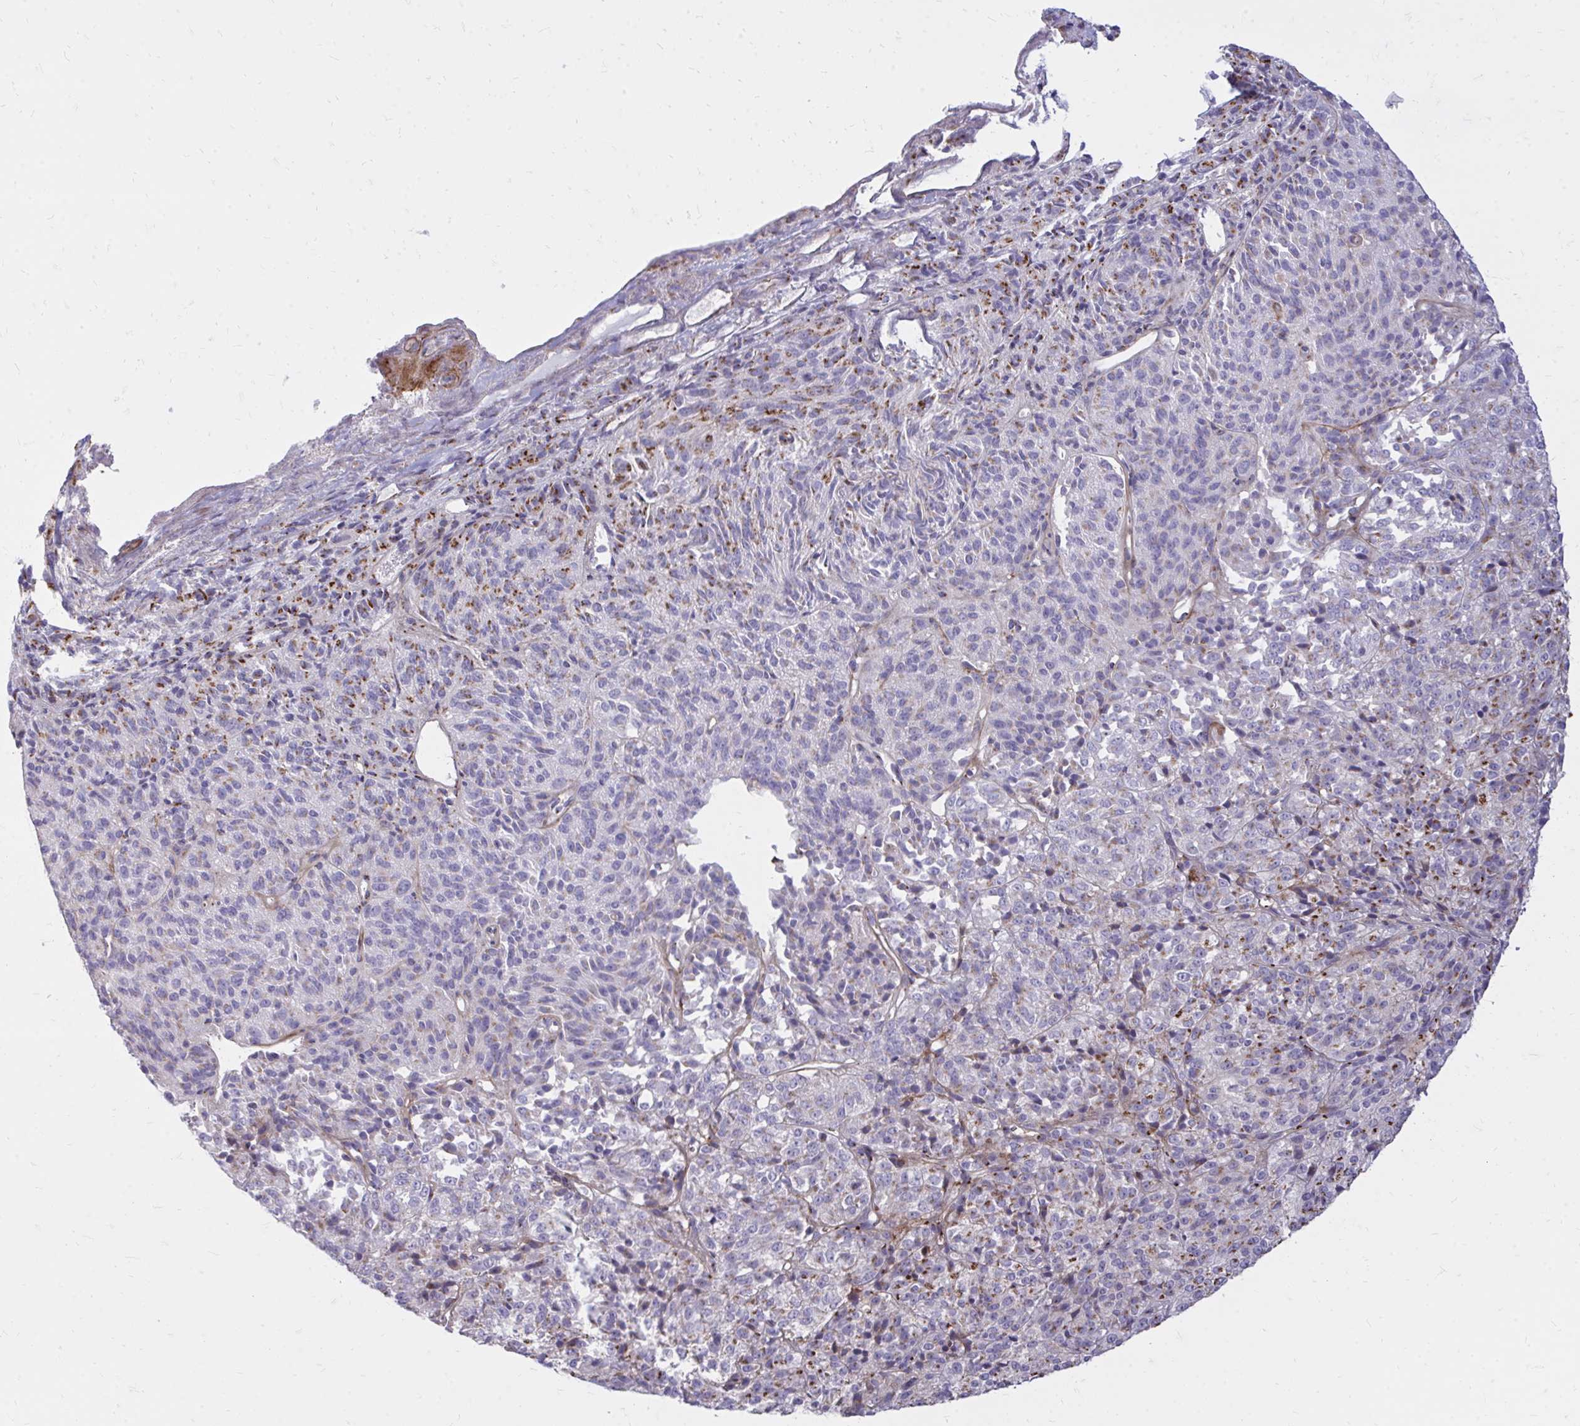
{"staining": {"intensity": "strong", "quantity": "<25%", "location": "cytoplasmic/membranous"}, "tissue": "melanoma", "cell_type": "Tumor cells", "image_type": "cancer", "snomed": [{"axis": "morphology", "description": "Malignant melanoma, Metastatic site"}, {"axis": "topography", "description": "Brain"}], "caption": "IHC of human melanoma exhibits medium levels of strong cytoplasmic/membranous expression in about <25% of tumor cells.", "gene": "RAB6B", "patient": {"sex": "female", "age": 56}}